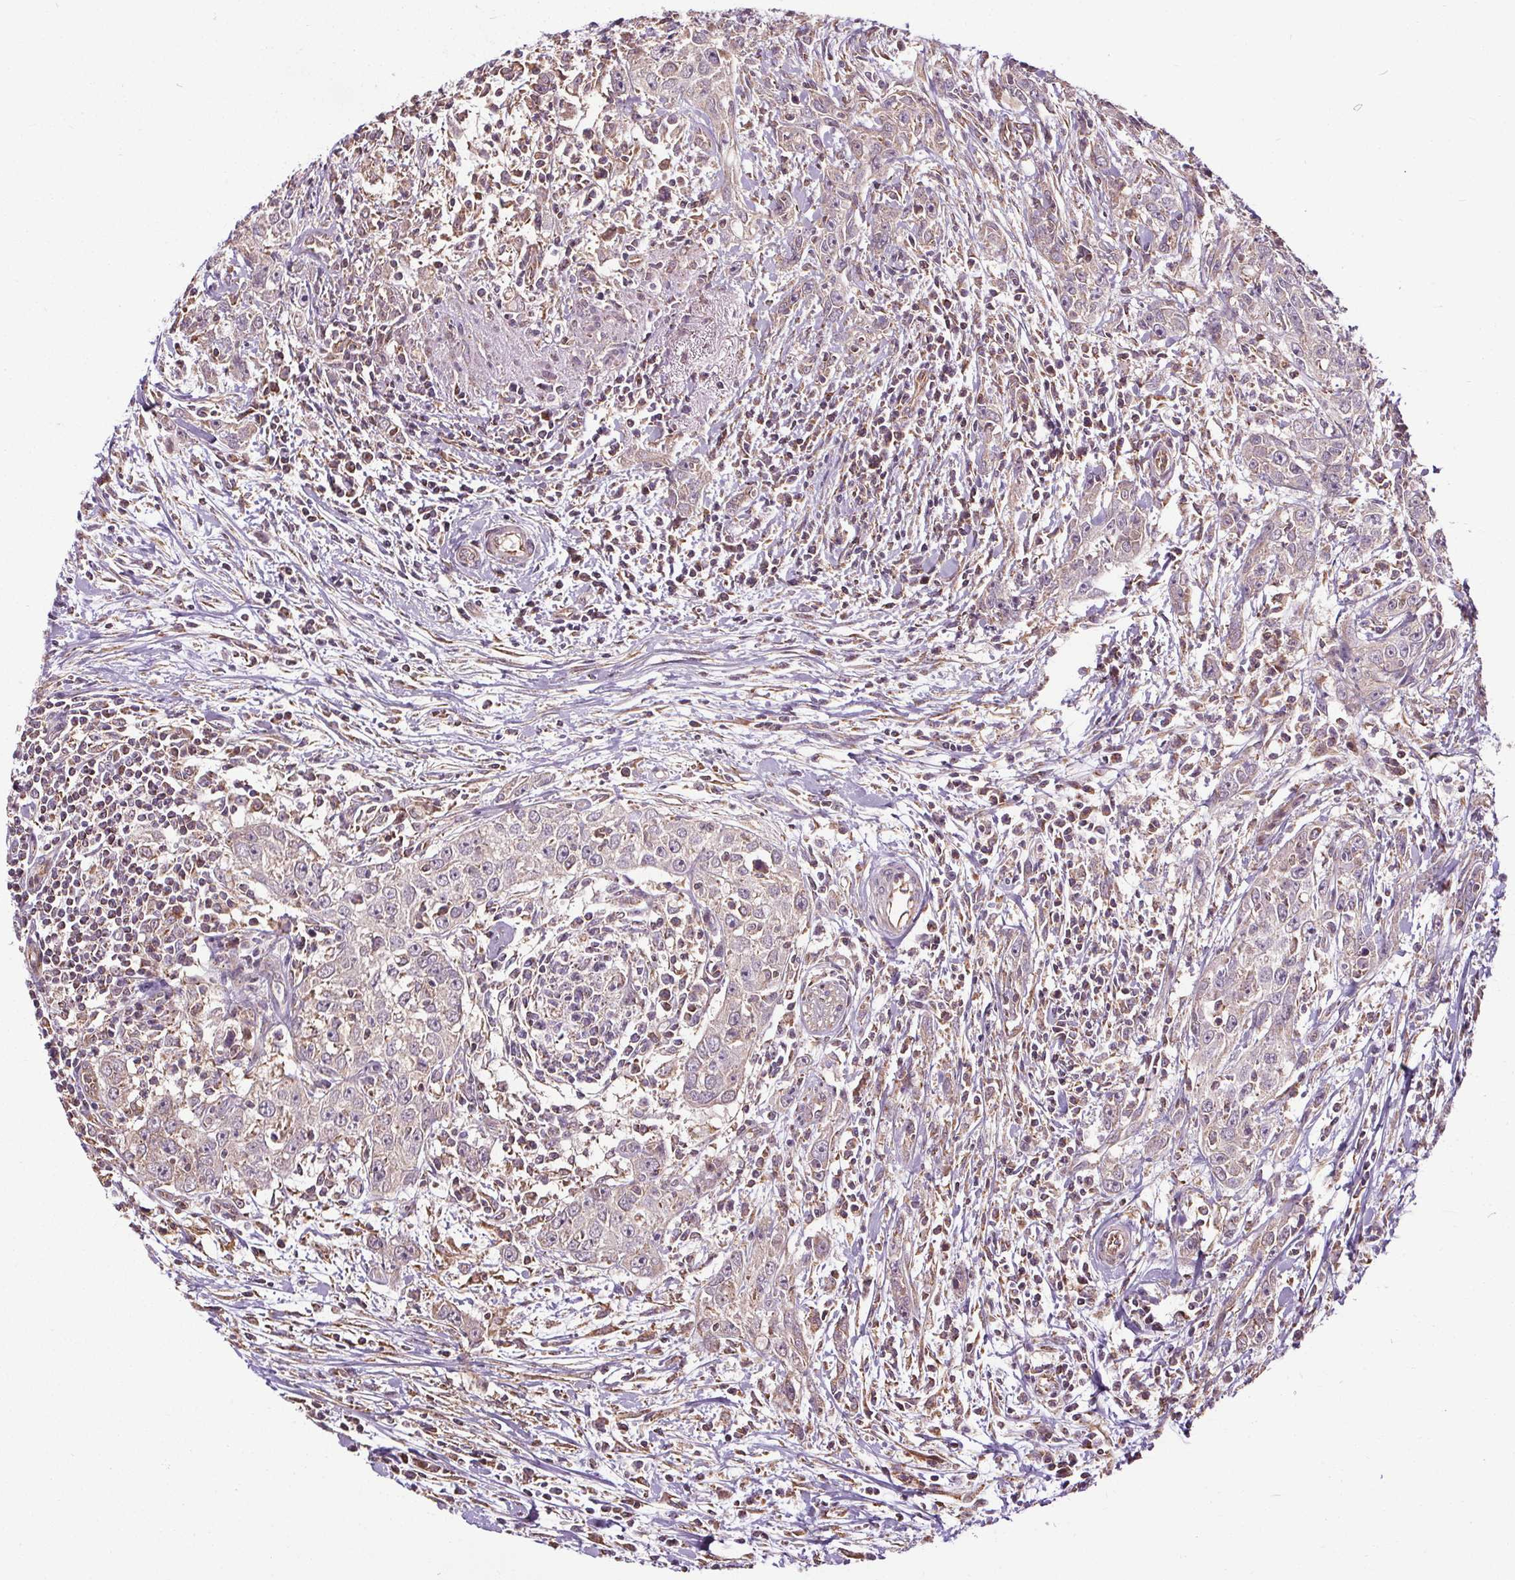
{"staining": {"intensity": "negative", "quantity": "none", "location": "none"}, "tissue": "urothelial cancer", "cell_type": "Tumor cells", "image_type": "cancer", "snomed": [{"axis": "morphology", "description": "Urothelial carcinoma, High grade"}, {"axis": "topography", "description": "Urinary bladder"}], "caption": "A micrograph of urothelial cancer stained for a protein displays no brown staining in tumor cells.", "gene": "ZNF548", "patient": {"sex": "male", "age": 83}}